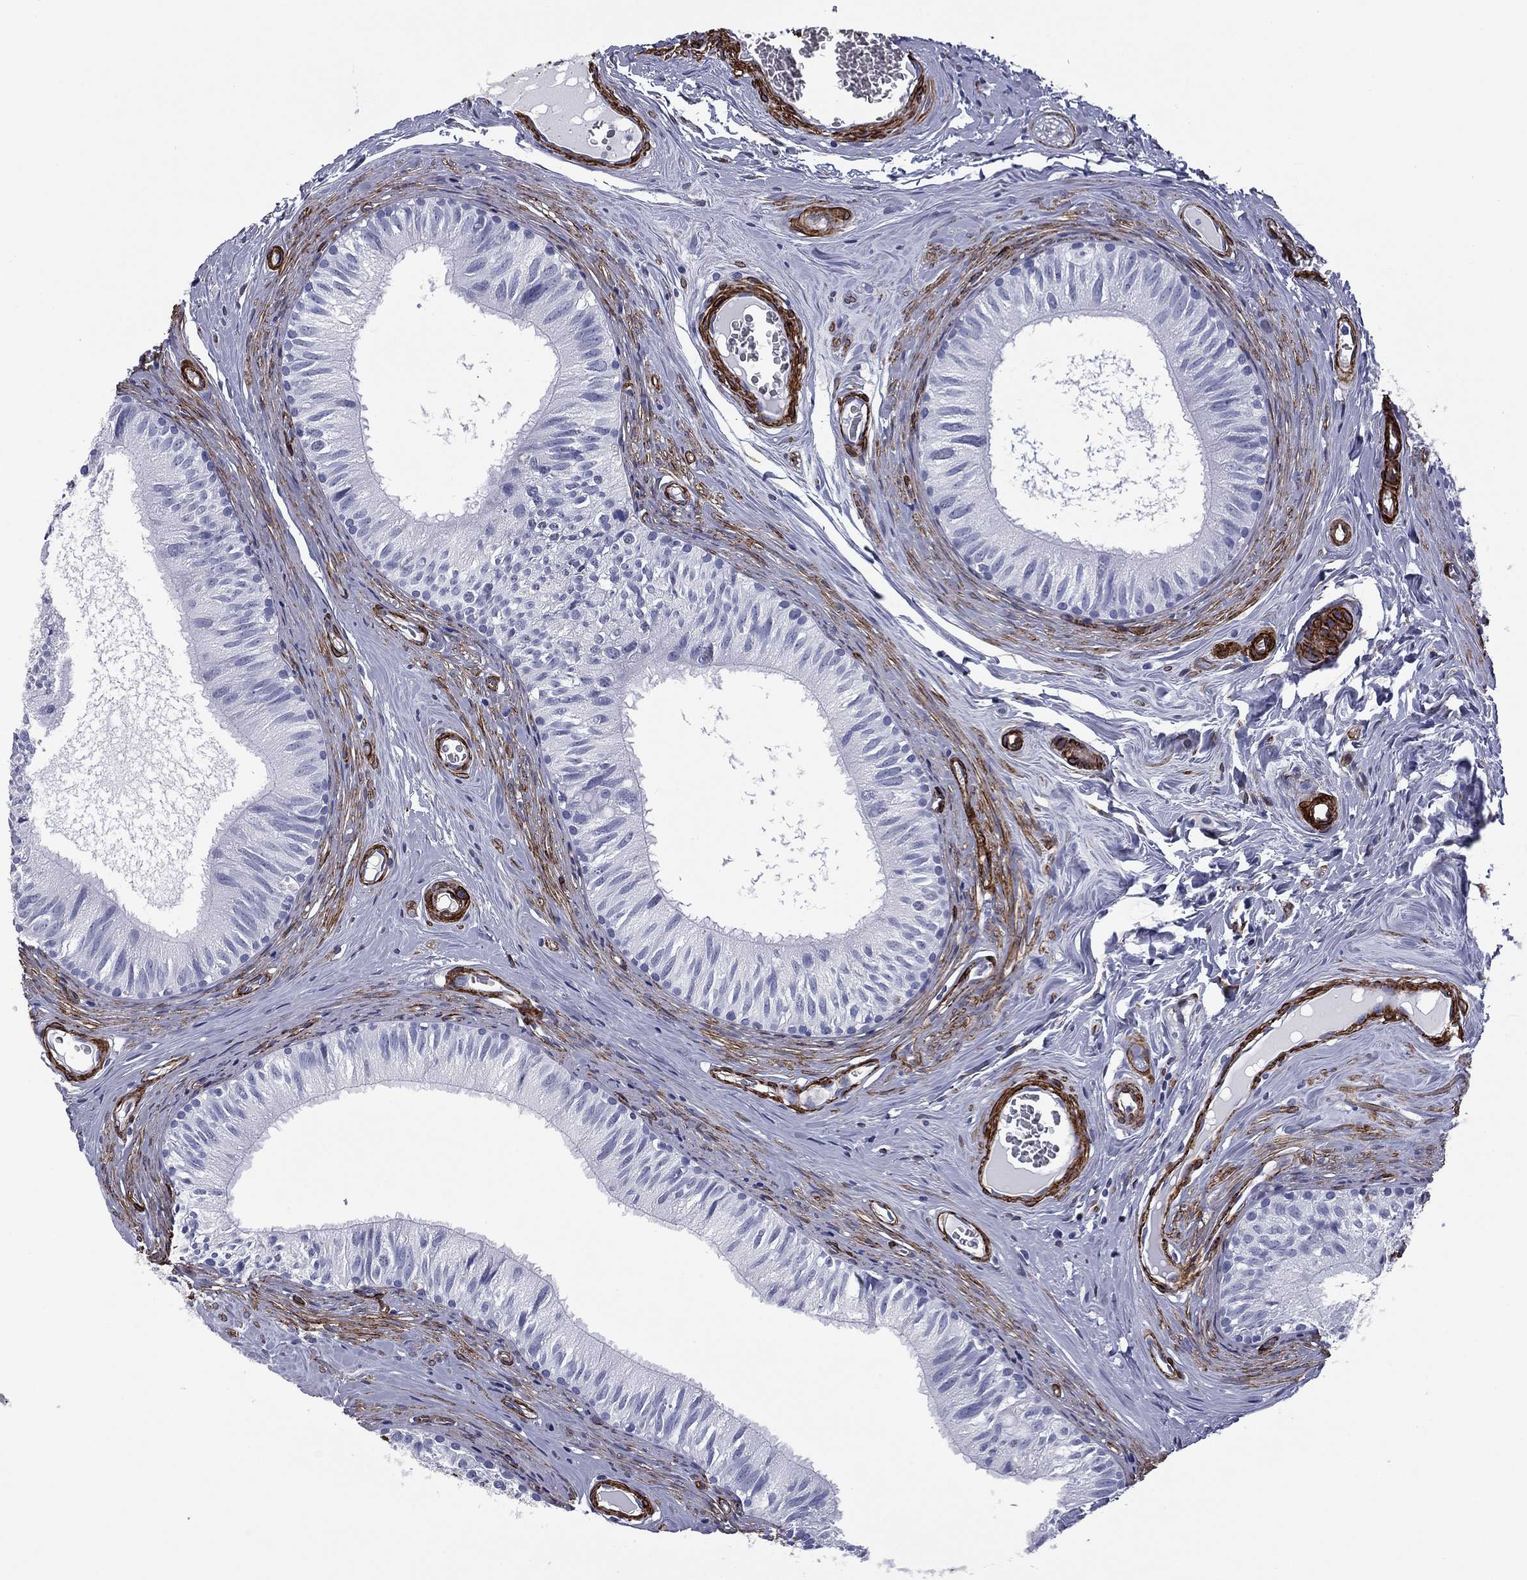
{"staining": {"intensity": "negative", "quantity": "none", "location": "none"}, "tissue": "epididymis", "cell_type": "Glandular cells", "image_type": "normal", "snomed": [{"axis": "morphology", "description": "Normal tissue, NOS"}, {"axis": "topography", "description": "Epididymis"}], "caption": "Immunohistochemistry (IHC) photomicrograph of normal epididymis stained for a protein (brown), which exhibits no expression in glandular cells.", "gene": "CAVIN3", "patient": {"sex": "male", "age": 52}}